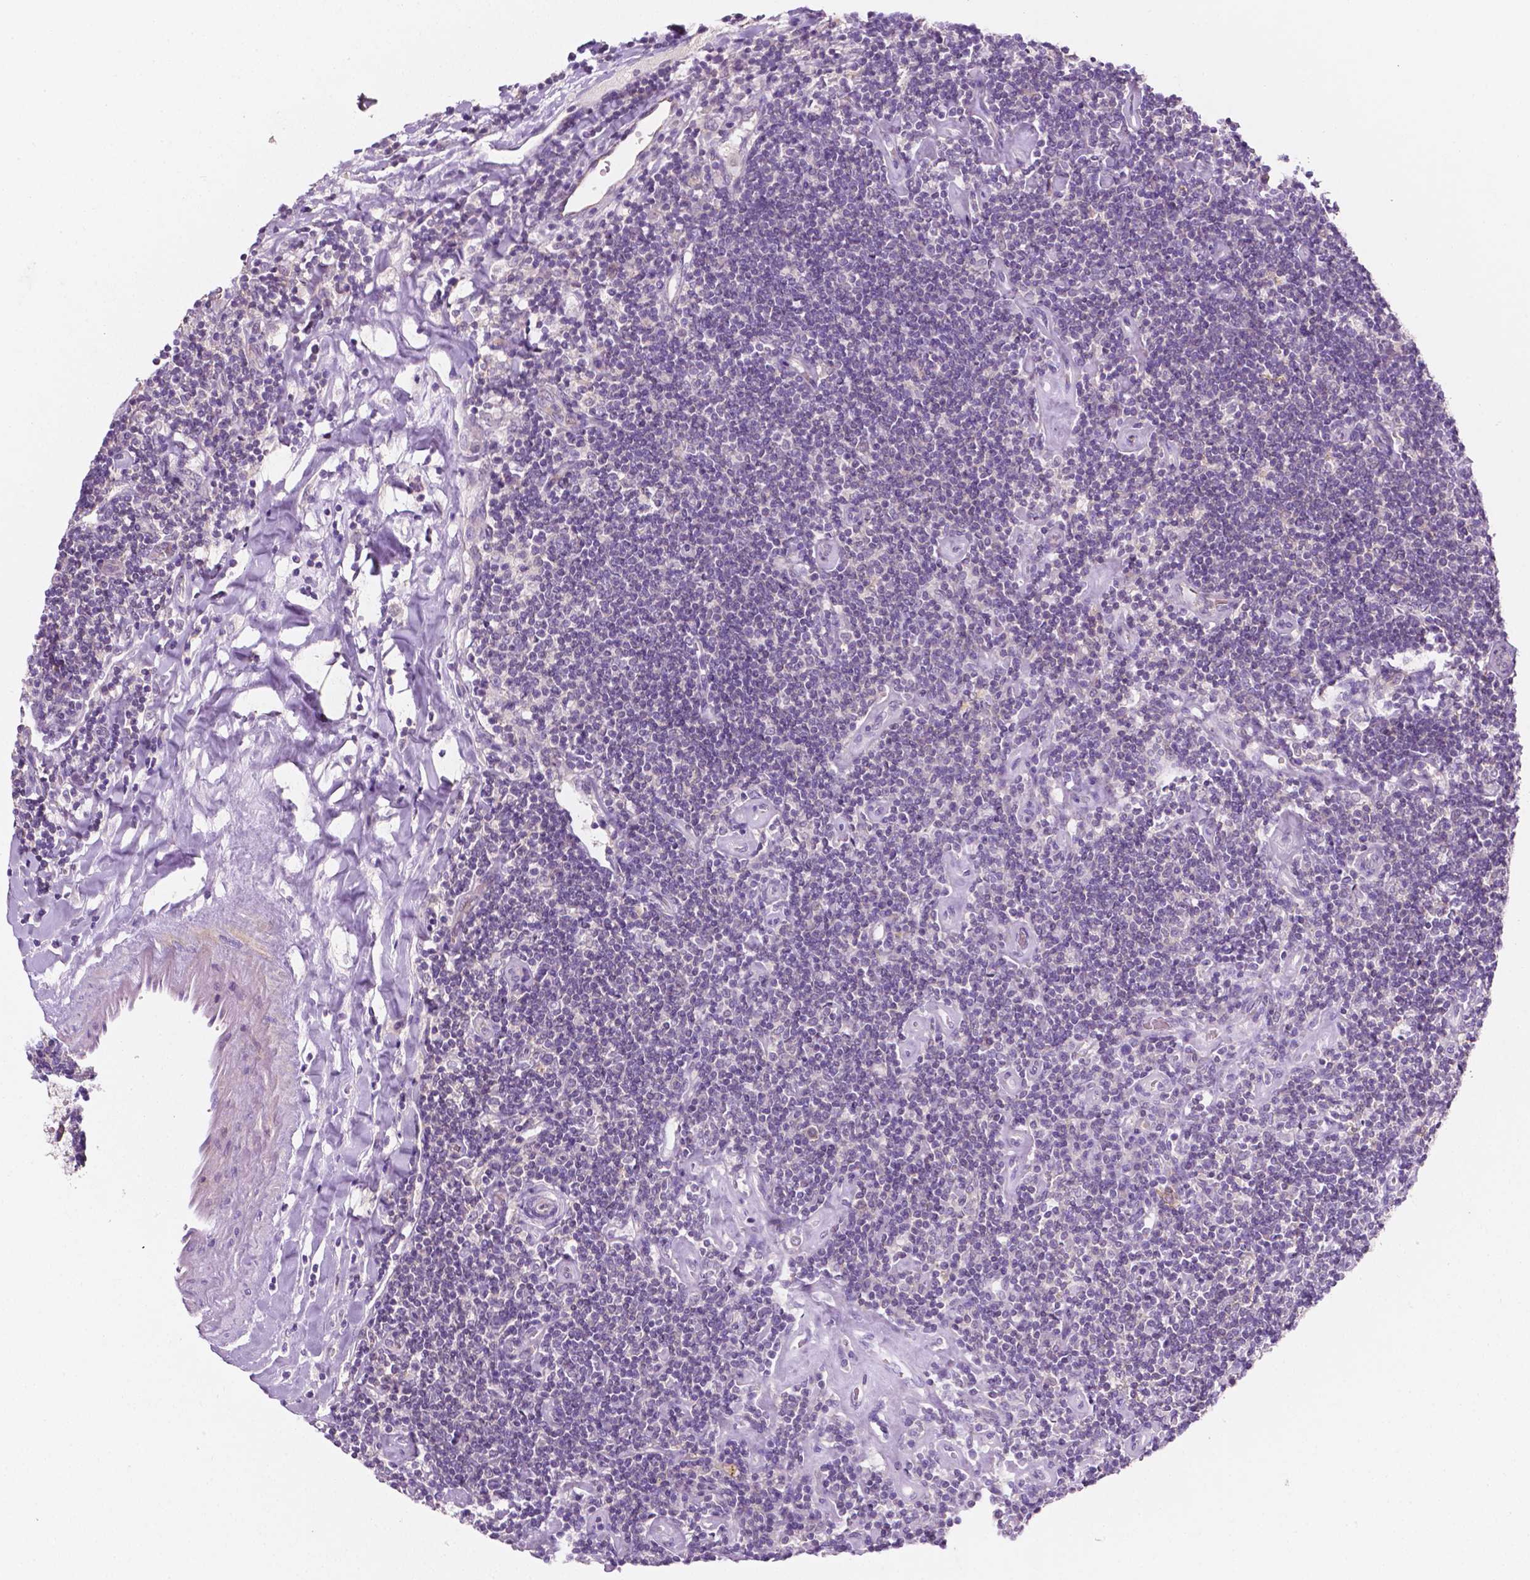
{"staining": {"intensity": "negative", "quantity": "none", "location": "none"}, "tissue": "lymphoma", "cell_type": "Tumor cells", "image_type": "cancer", "snomed": [{"axis": "morphology", "description": "Hodgkin's disease, NOS"}, {"axis": "topography", "description": "Lymph node"}], "caption": "Hodgkin's disease was stained to show a protein in brown. There is no significant expression in tumor cells.", "gene": "EGFR", "patient": {"sex": "male", "age": 40}}